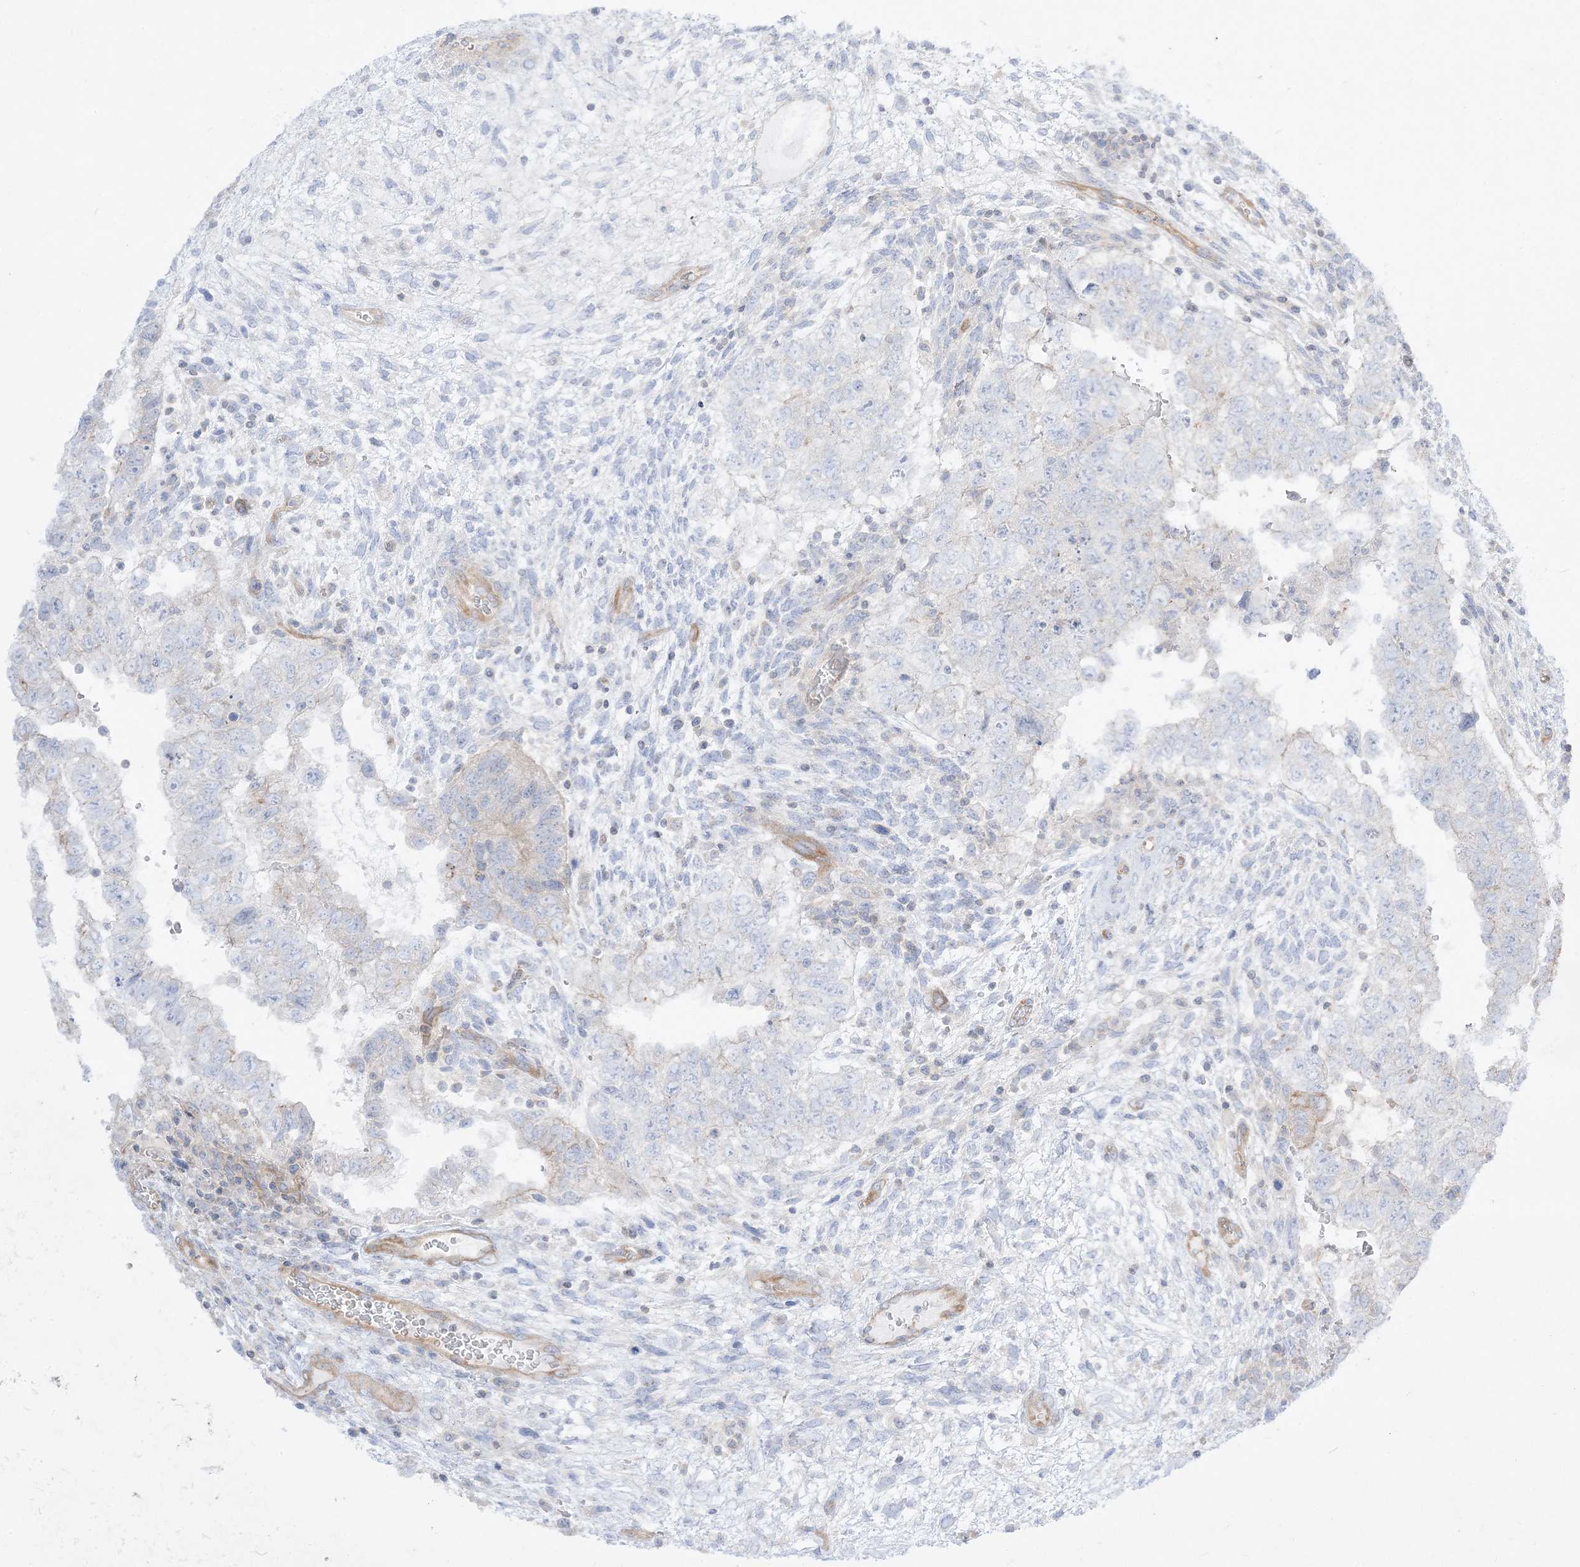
{"staining": {"intensity": "weak", "quantity": "<25%", "location": "cytoplasmic/membranous"}, "tissue": "testis cancer", "cell_type": "Tumor cells", "image_type": "cancer", "snomed": [{"axis": "morphology", "description": "Carcinoma, Embryonal, NOS"}, {"axis": "topography", "description": "Testis"}], "caption": "IHC histopathology image of human testis cancer (embryonal carcinoma) stained for a protein (brown), which exhibits no staining in tumor cells.", "gene": "ARHGEF9", "patient": {"sex": "male", "age": 37}}